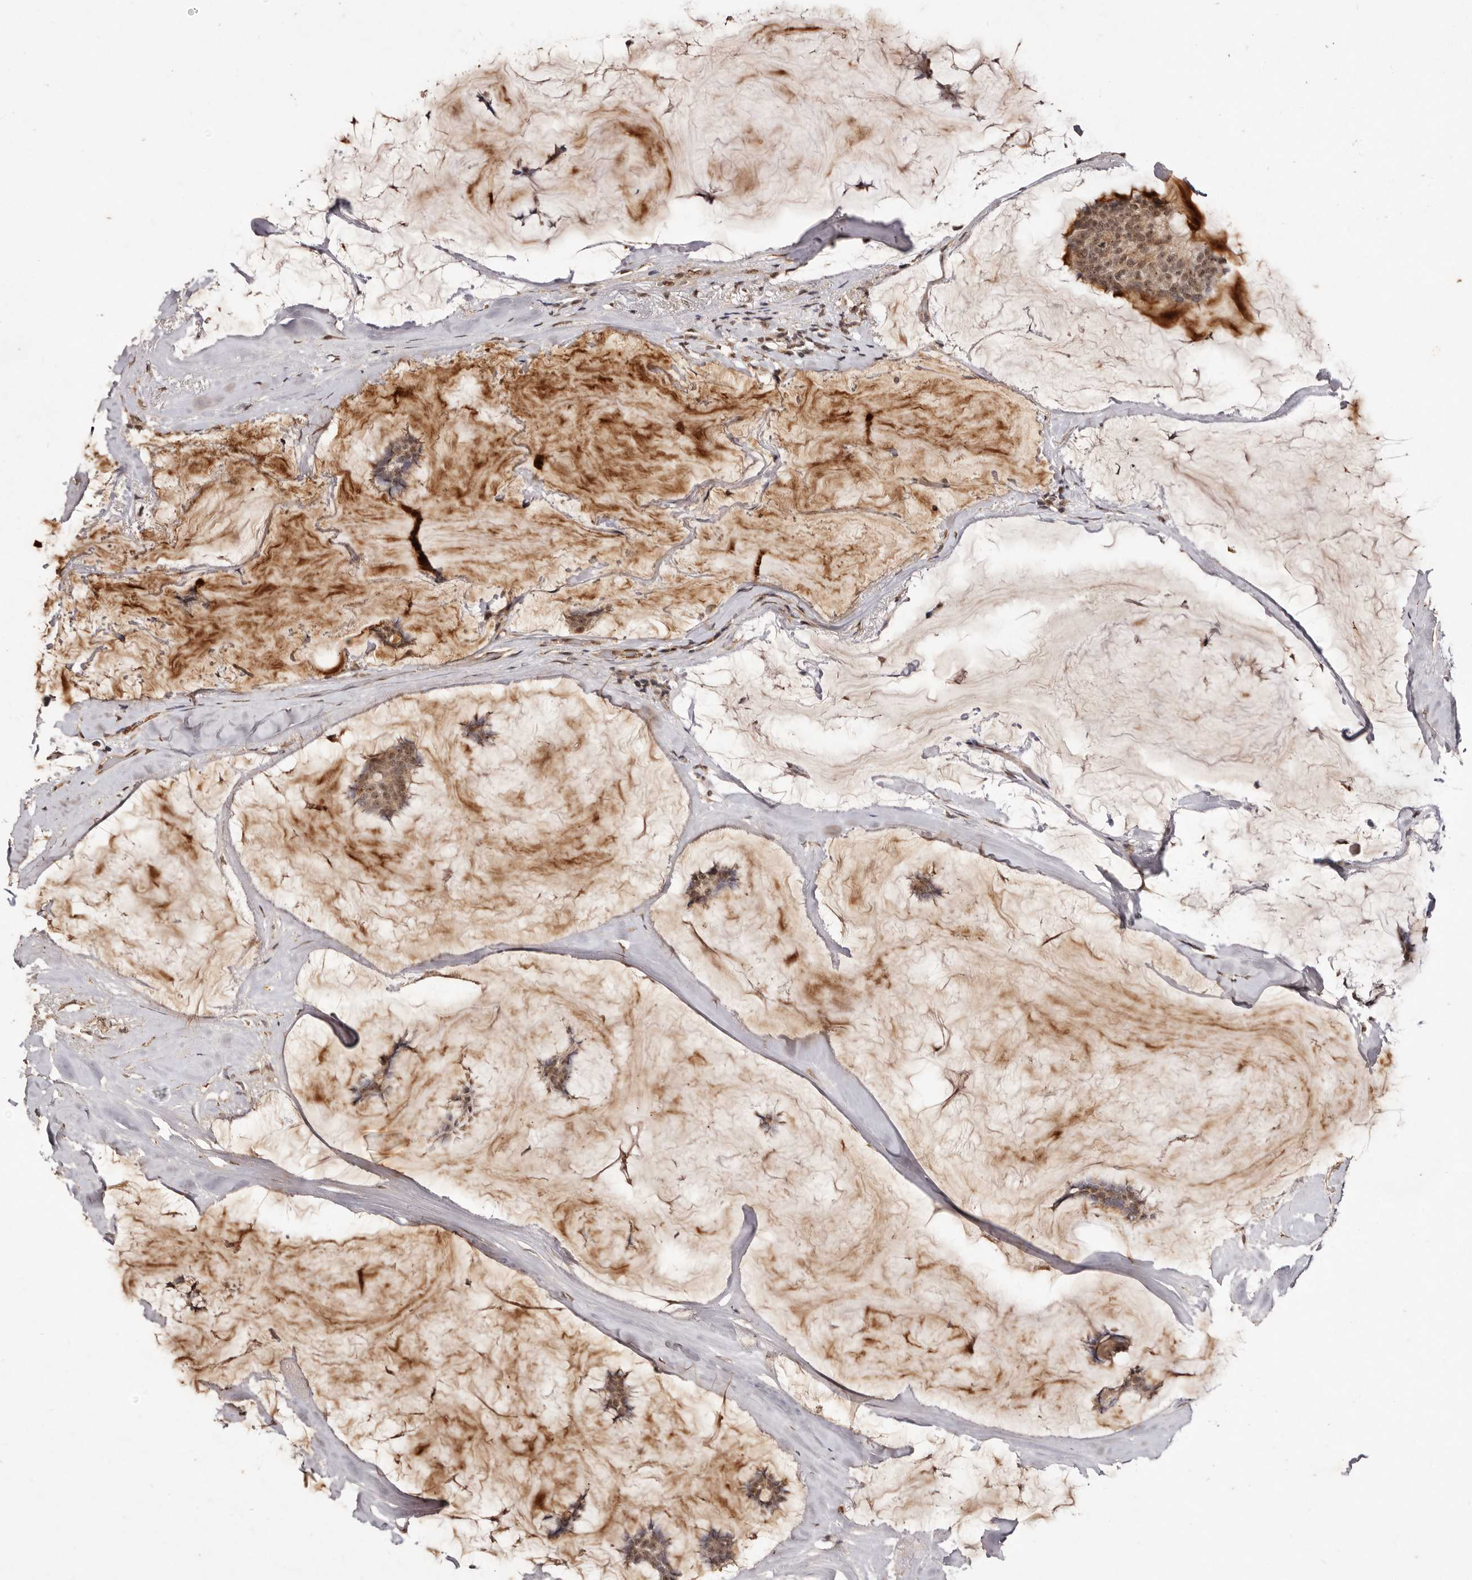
{"staining": {"intensity": "weak", "quantity": ">75%", "location": "cytoplasmic/membranous,nuclear"}, "tissue": "breast cancer", "cell_type": "Tumor cells", "image_type": "cancer", "snomed": [{"axis": "morphology", "description": "Duct carcinoma"}, {"axis": "topography", "description": "Breast"}], "caption": "Human breast cancer stained with a protein marker exhibits weak staining in tumor cells.", "gene": "NOTCH1", "patient": {"sex": "female", "age": 93}}